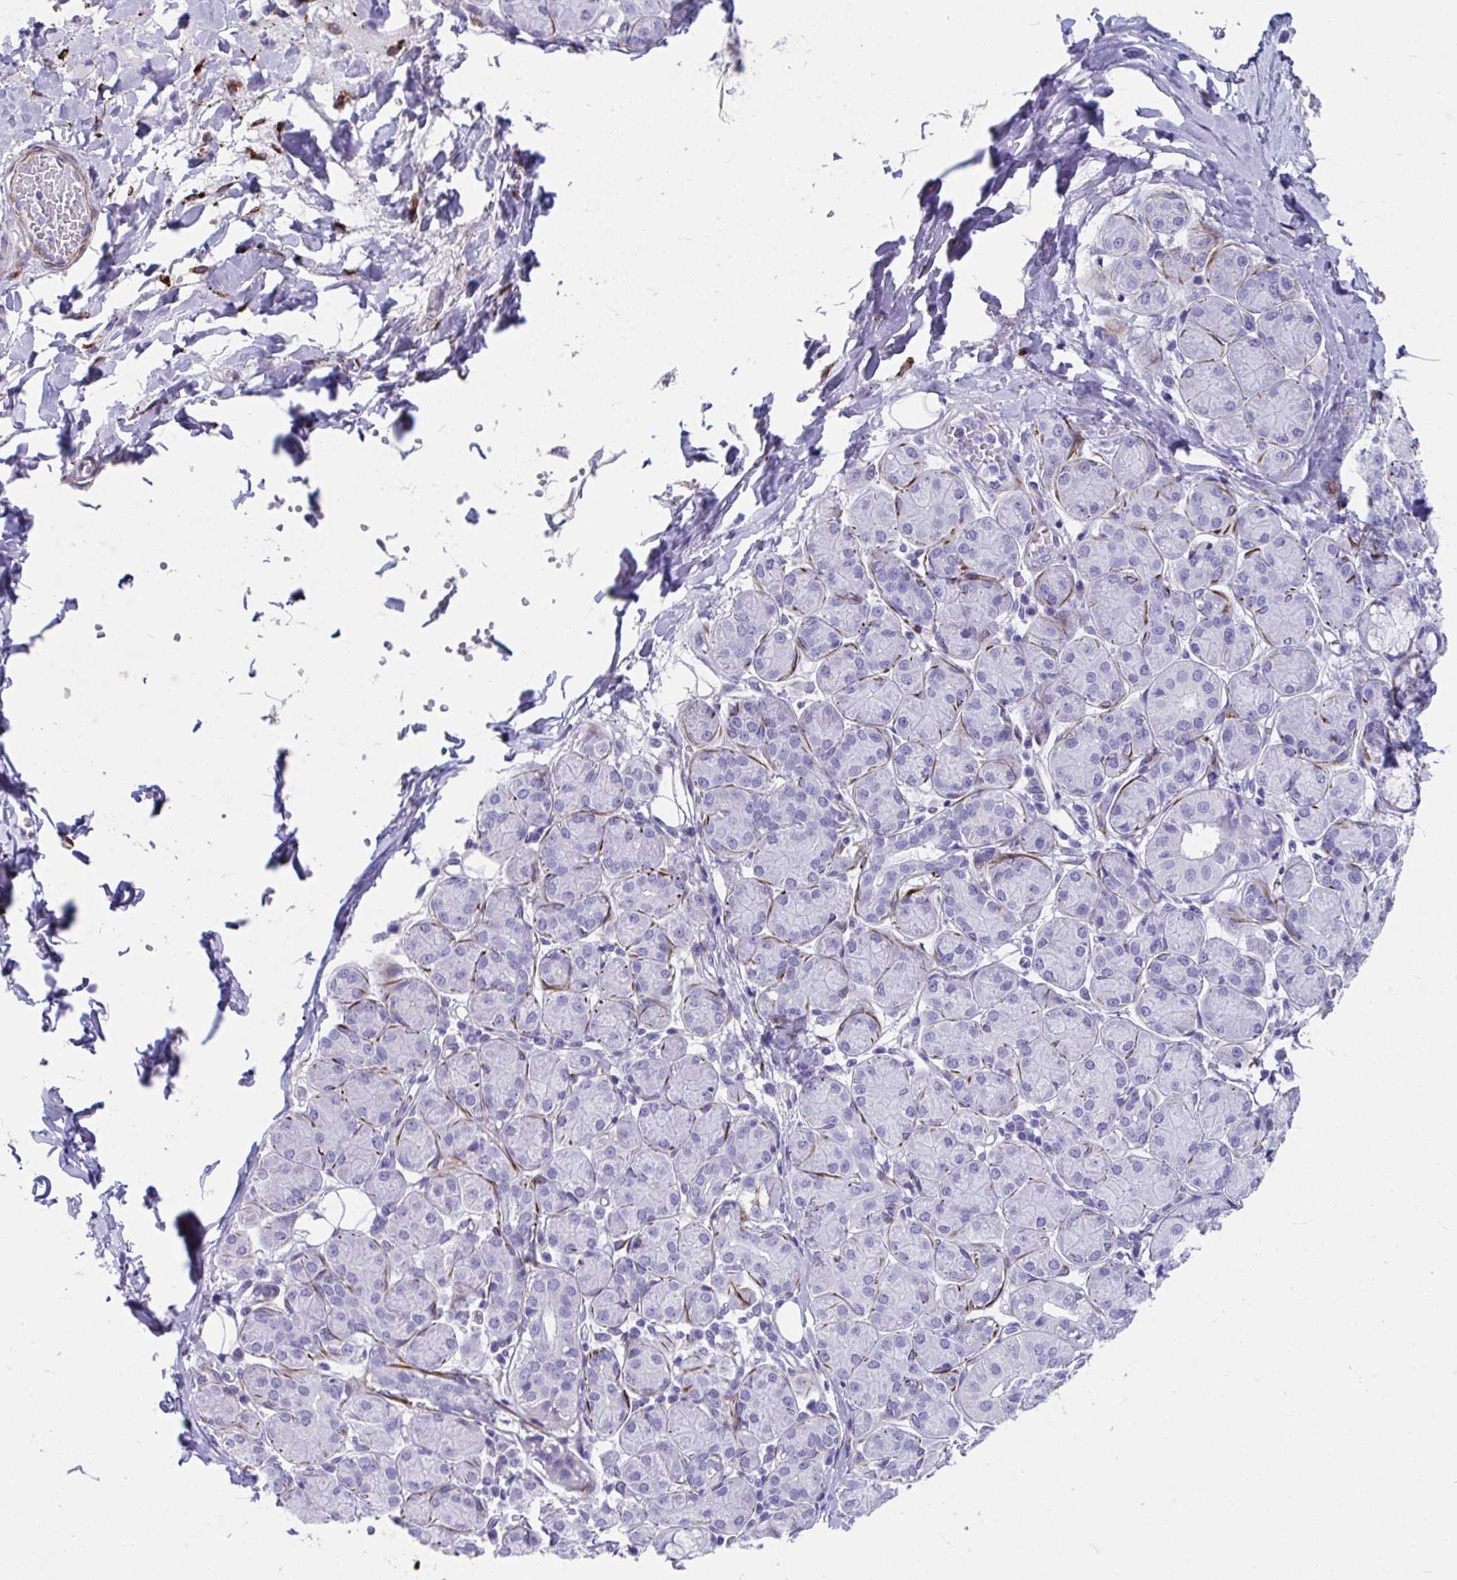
{"staining": {"intensity": "negative", "quantity": "none", "location": "none"}, "tissue": "salivary gland", "cell_type": "Glandular cells", "image_type": "normal", "snomed": [{"axis": "morphology", "description": "Normal tissue, NOS"}, {"axis": "morphology", "description": "Inflammation, NOS"}, {"axis": "topography", "description": "Lymph node"}, {"axis": "topography", "description": "Salivary gland"}], "caption": "This is a image of immunohistochemistry staining of normal salivary gland, which shows no positivity in glandular cells. The staining is performed using DAB brown chromogen with nuclei counter-stained in using hematoxylin.", "gene": "GRXCR2", "patient": {"sex": "male", "age": 3}}